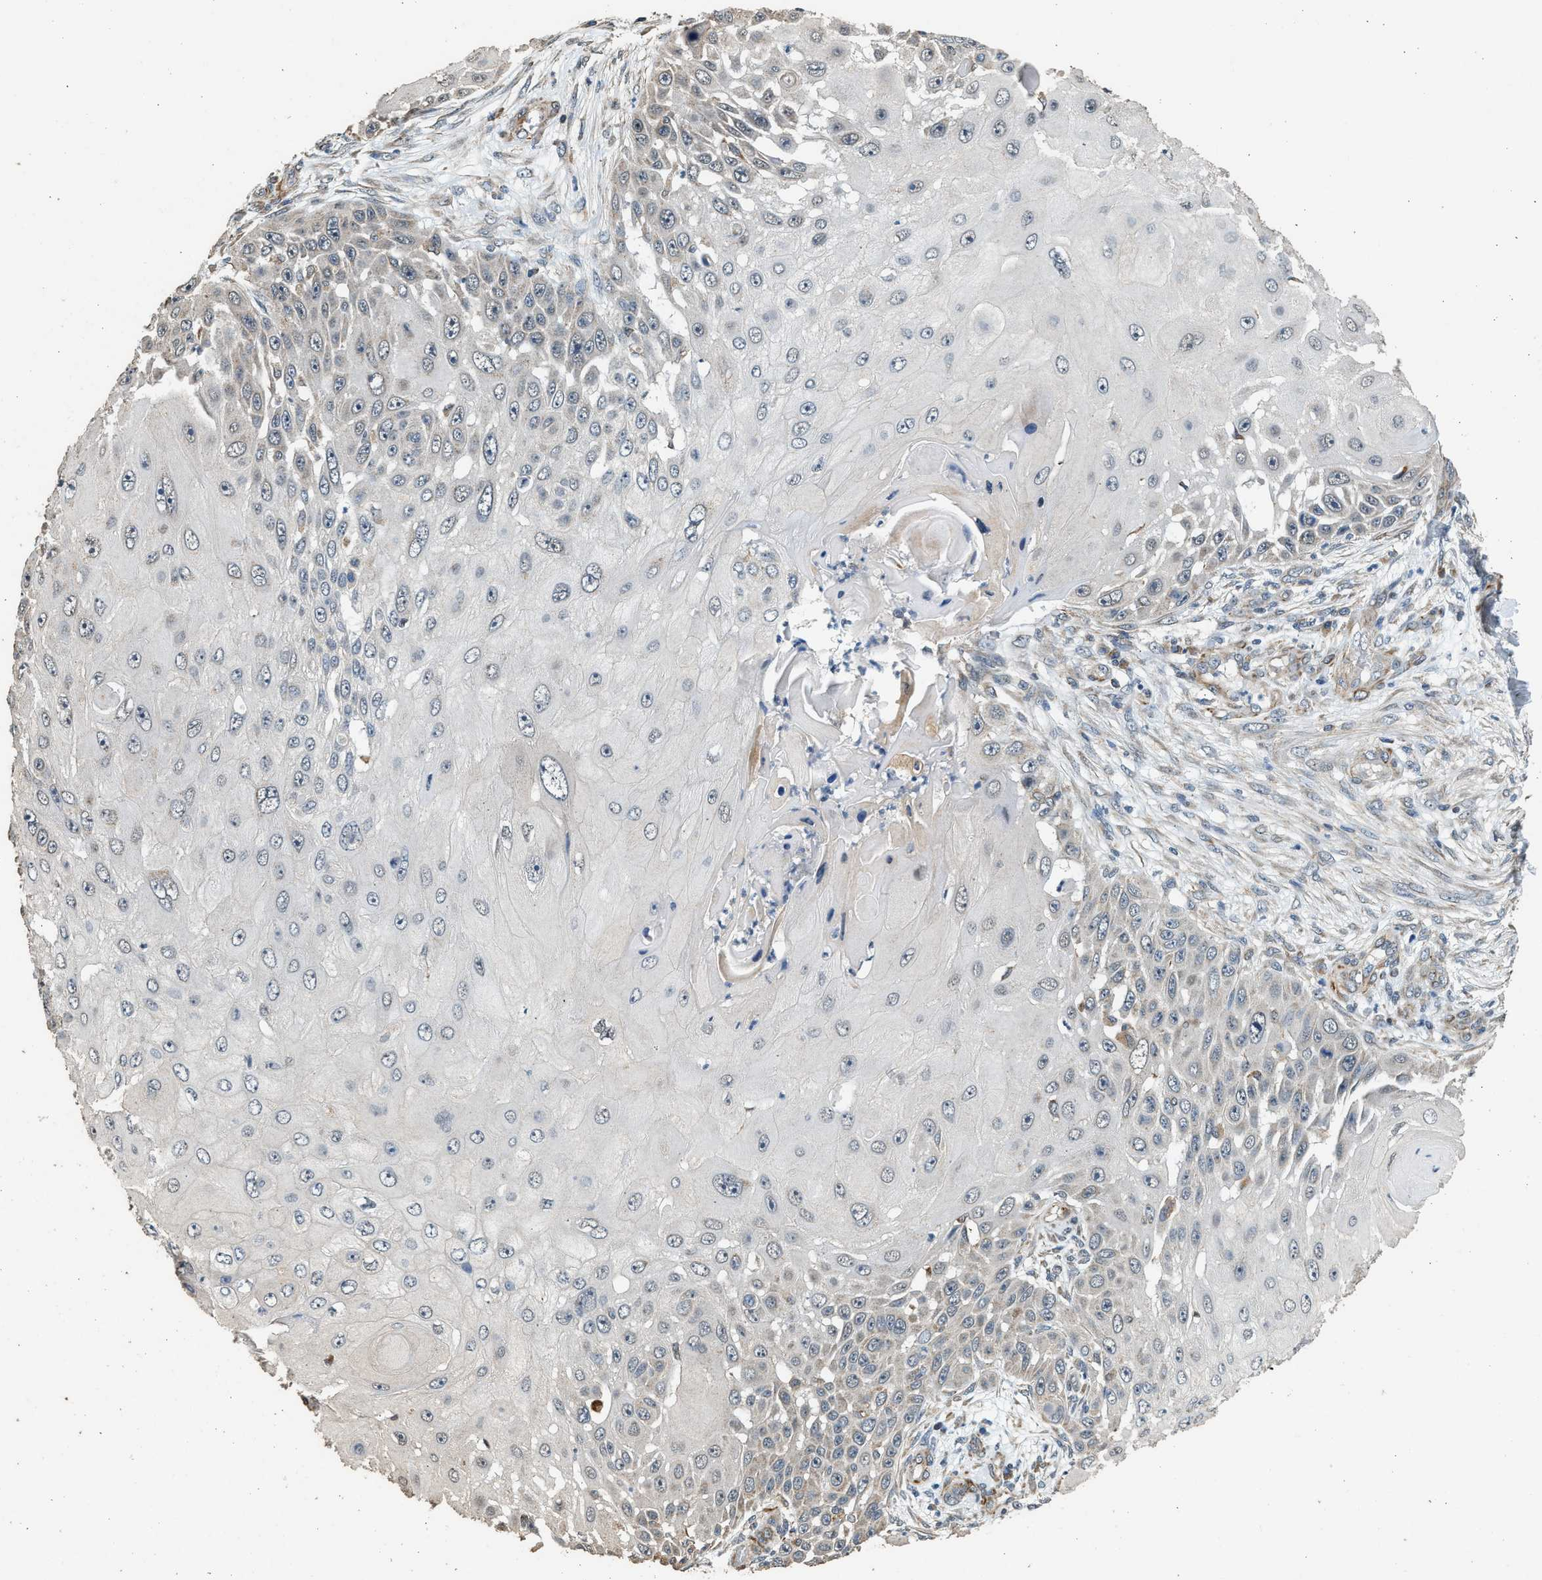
{"staining": {"intensity": "negative", "quantity": "none", "location": "none"}, "tissue": "skin cancer", "cell_type": "Tumor cells", "image_type": "cancer", "snomed": [{"axis": "morphology", "description": "Squamous cell carcinoma, NOS"}, {"axis": "topography", "description": "Skin"}], "caption": "High magnification brightfield microscopy of skin squamous cell carcinoma stained with DAB (brown) and counterstained with hematoxylin (blue): tumor cells show no significant staining. (Stains: DAB (3,3'-diaminobenzidine) immunohistochemistry with hematoxylin counter stain, Microscopy: brightfield microscopy at high magnification).", "gene": "PCLO", "patient": {"sex": "female", "age": 44}}